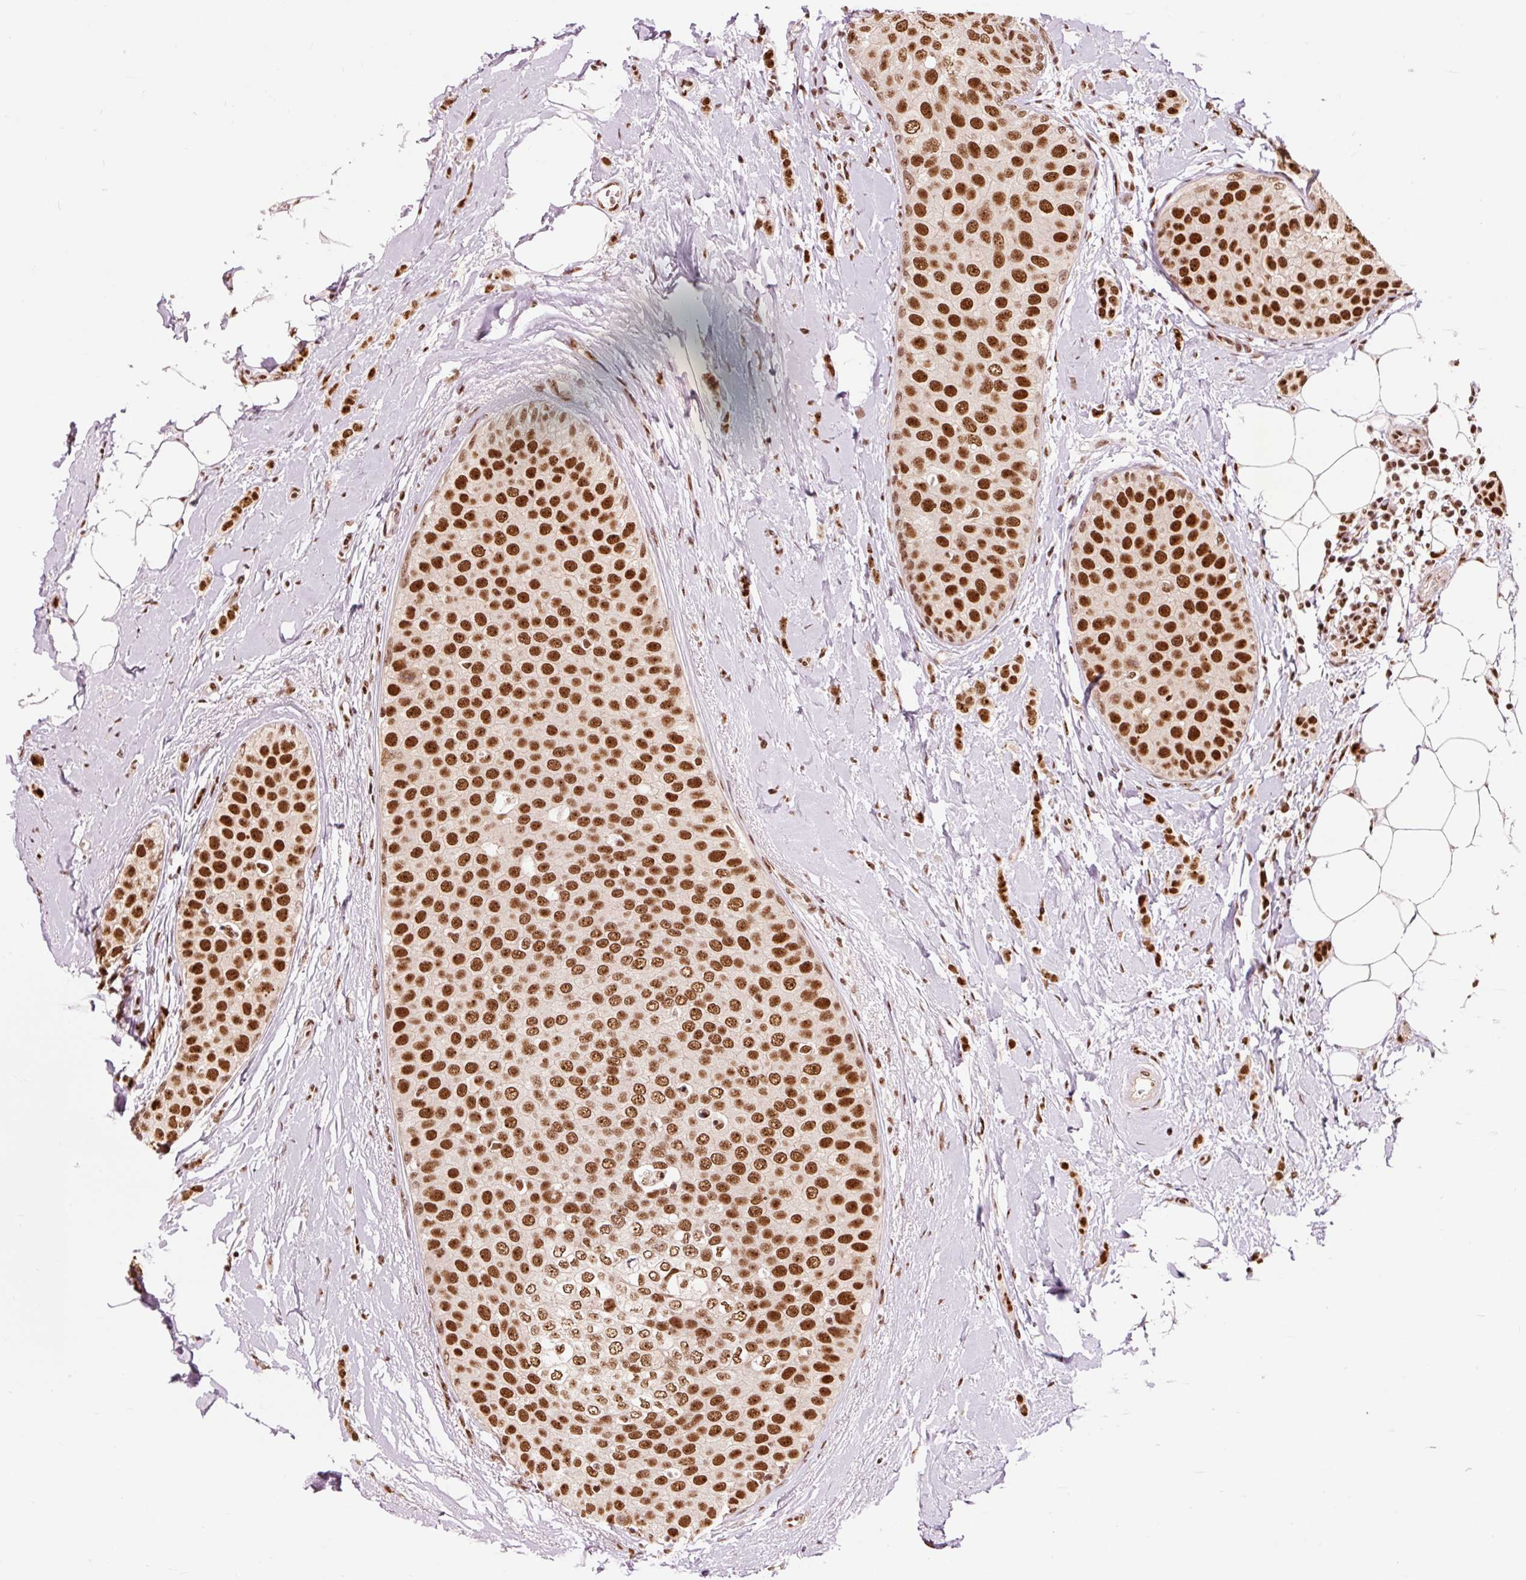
{"staining": {"intensity": "strong", "quantity": ">75%", "location": "nuclear"}, "tissue": "breast cancer", "cell_type": "Tumor cells", "image_type": "cancer", "snomed": [{"axis": "morphology", "description": "Duct carcinoma"}, {"axis": "topography", "description": "Breast"}], "caption": "Immunohistochemical staining of breast cancer (invasive ductal carcinoma) demonstrates high levels of strong nuclear protein positivity in approximately >75% of tumor cells.", "gene": "ZBTB44", "patient": {"sex": "female", "age": 72}}